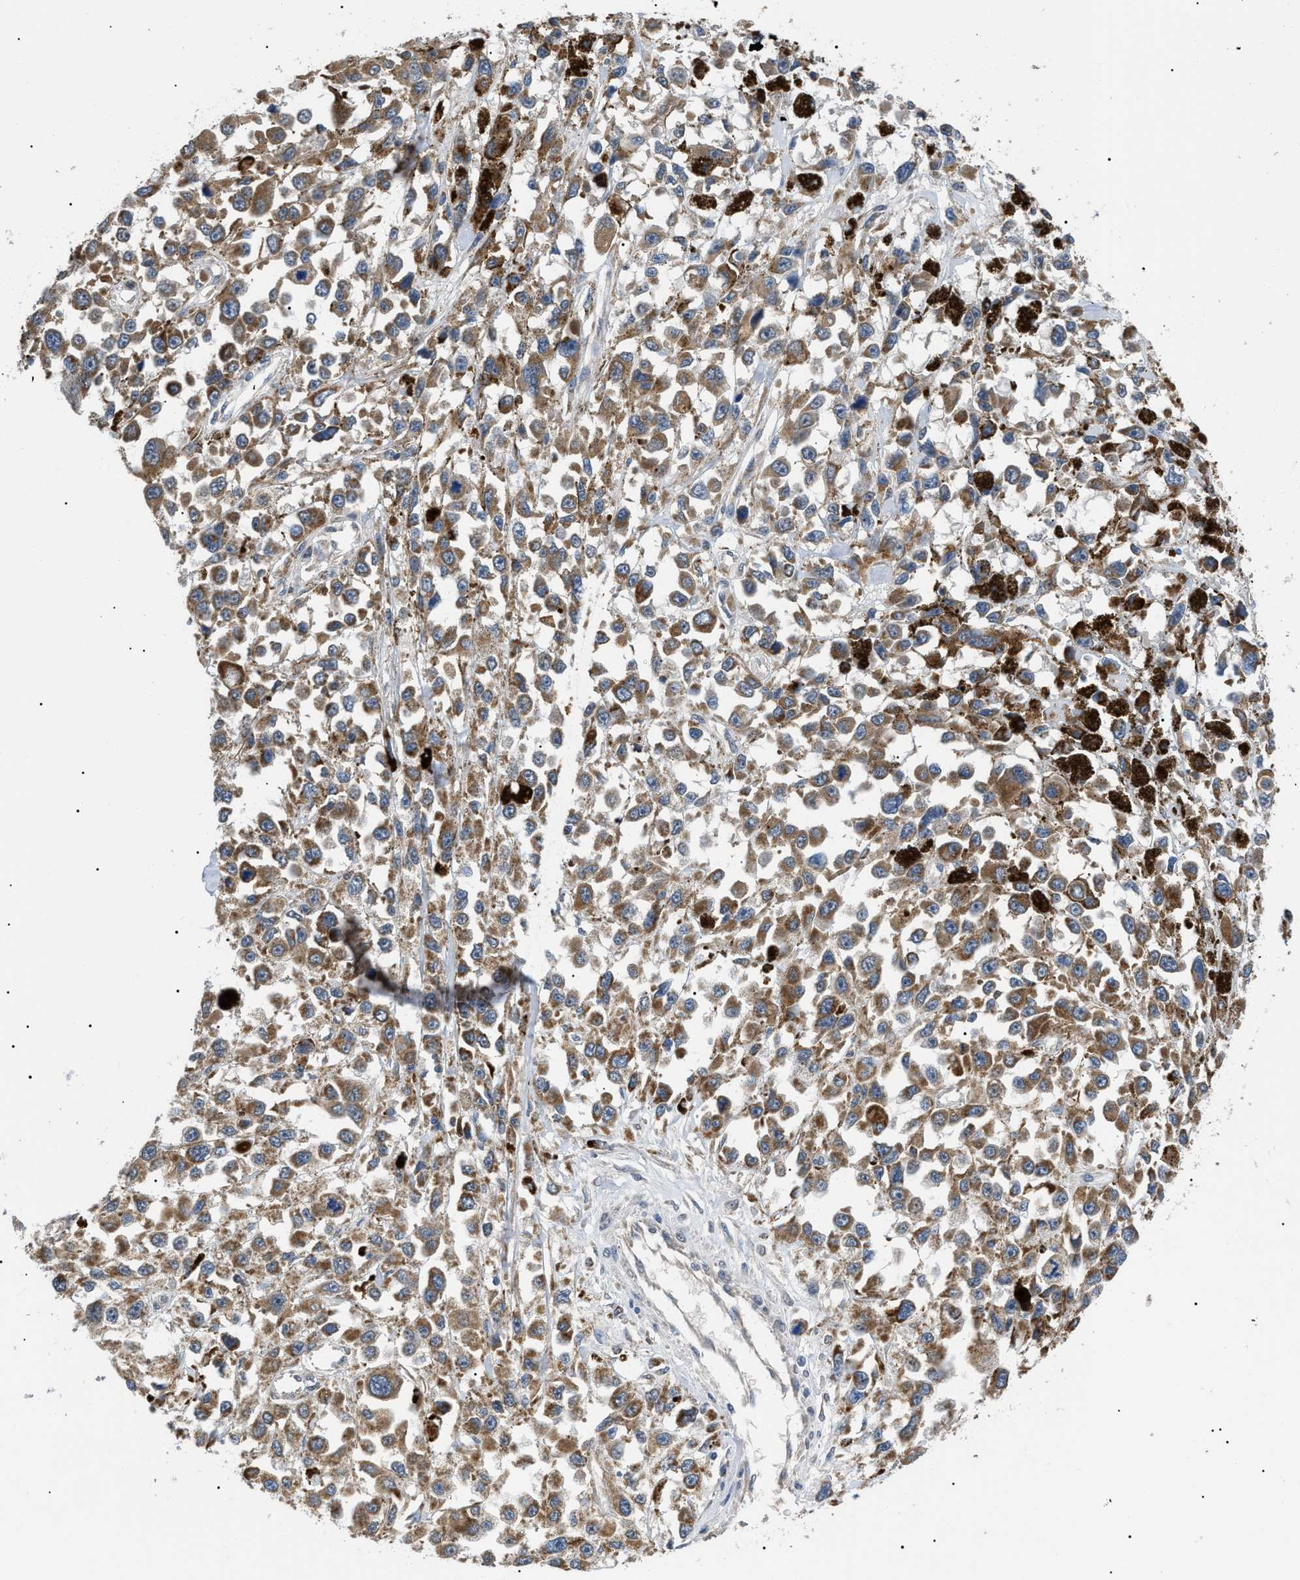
{"staining": {"intensity": "moderate", "quantity": ">75%", "location": "cytoplasmic/membranous"}, "tissue": "melanoma", "cell_type": "Tumor cells", "image_type": "cancer", "snomed": [{"axis": "morphology", "description": "Malignant melanoma, Metastatic site"}, {"axis": "topography", "description": "Lymph node"}], "caption": "Melanoma was stained to show a protein in brown. There is medium levels of moderate cytoplasmic/membranous positivity in approximately >75% of tumor cells.", "gene": "TOMM6", "patient": {"sex": "male", "age": 59}}